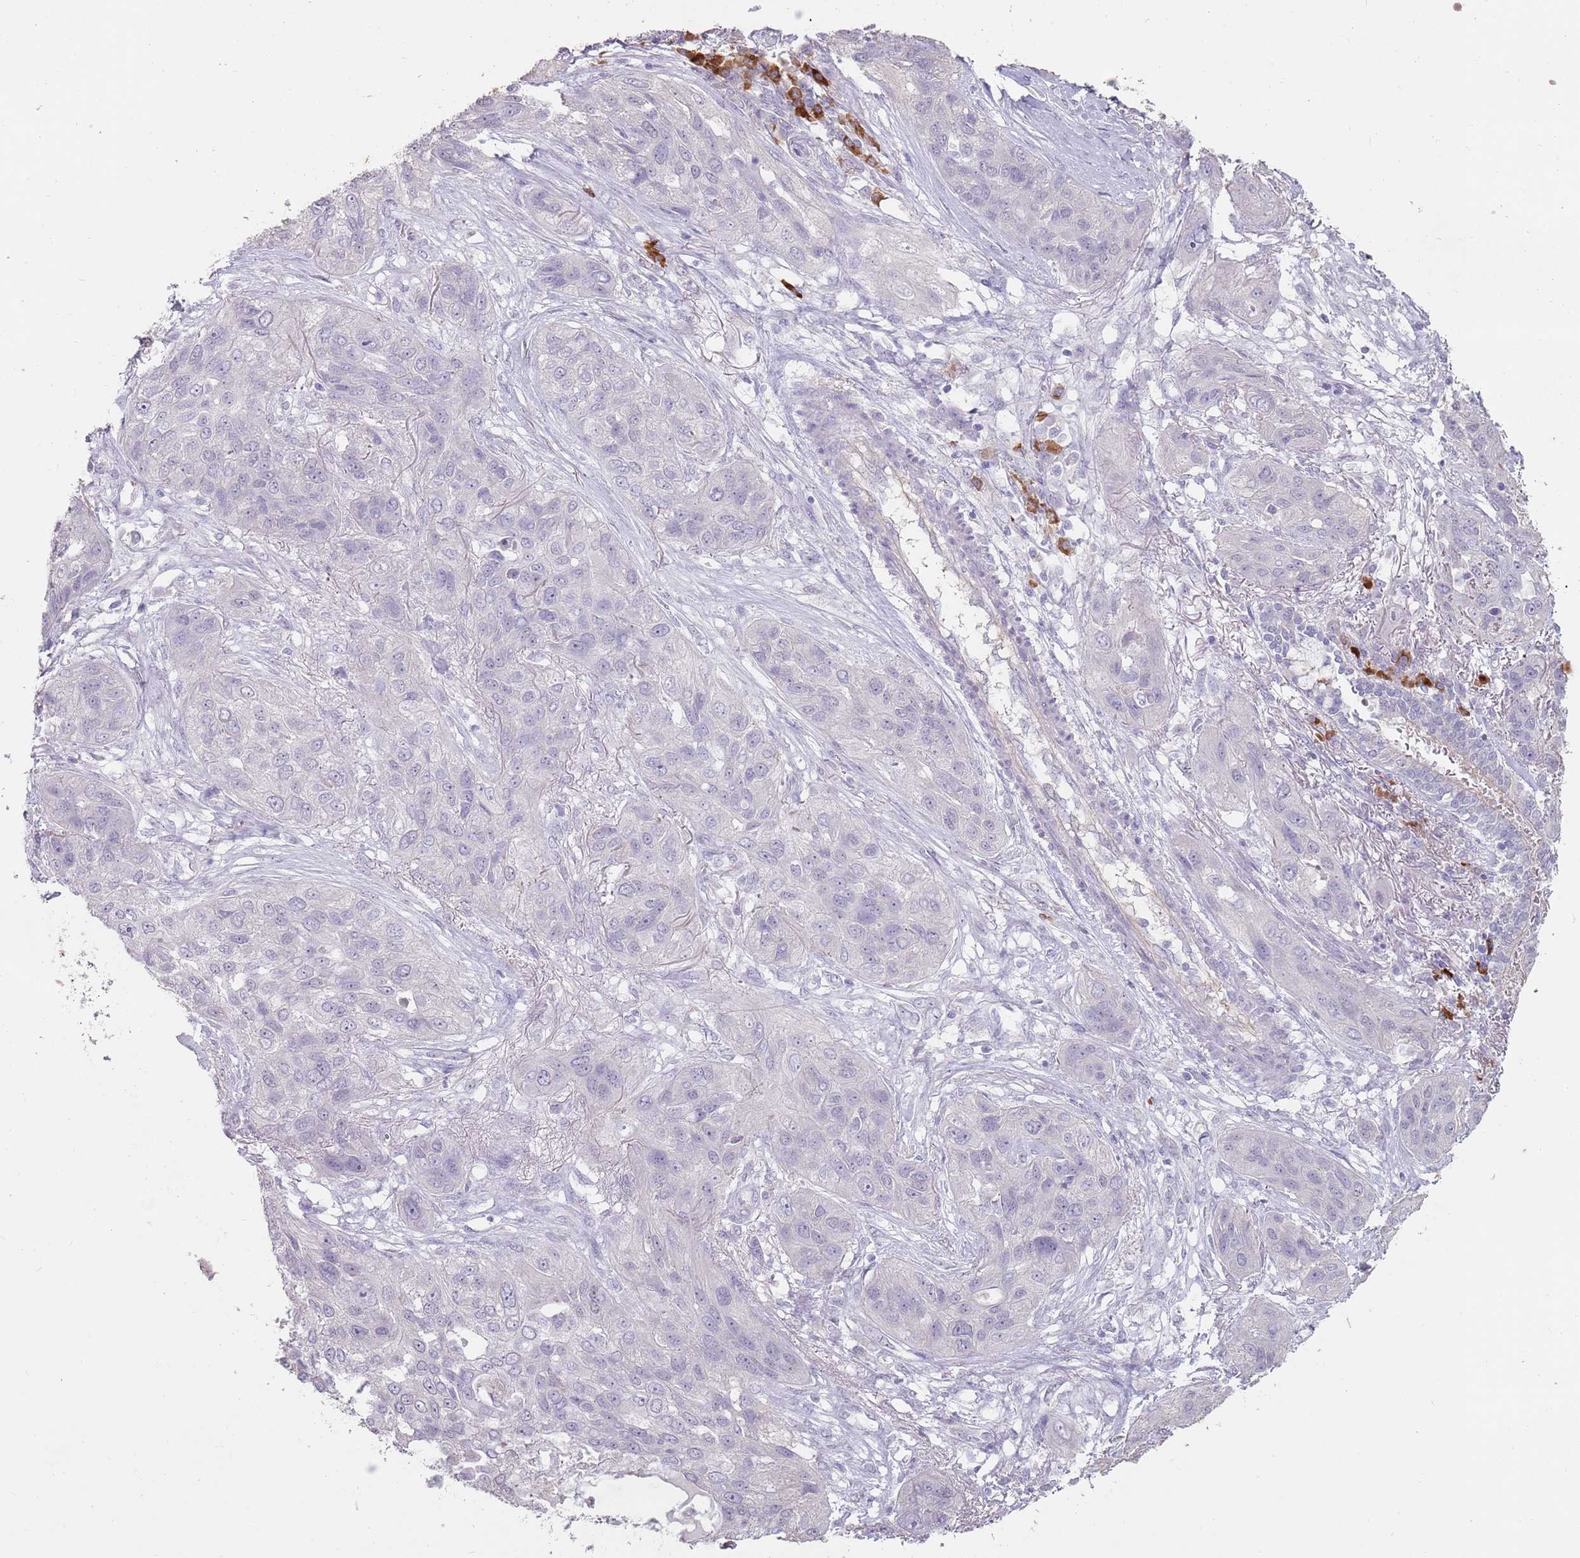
{"staining": {"intensity": "negative", "quantity": "none", "location": "none"}, "tissue": "lung cancer", "cell_type": "Tumor cells", "image_type": "cancer", "snomed": [{"axis": "morphology", "description": "Squamous cell carcinoma, NOS"}, {"axis": "topography", "description": "Lung"}], "caption": "Immunohistochemistry (IHC) of human lung cancer exhibits no positivity in tumor cells.", "gene": "STYK1", "patient": {"sex": "female", "age": 70}}